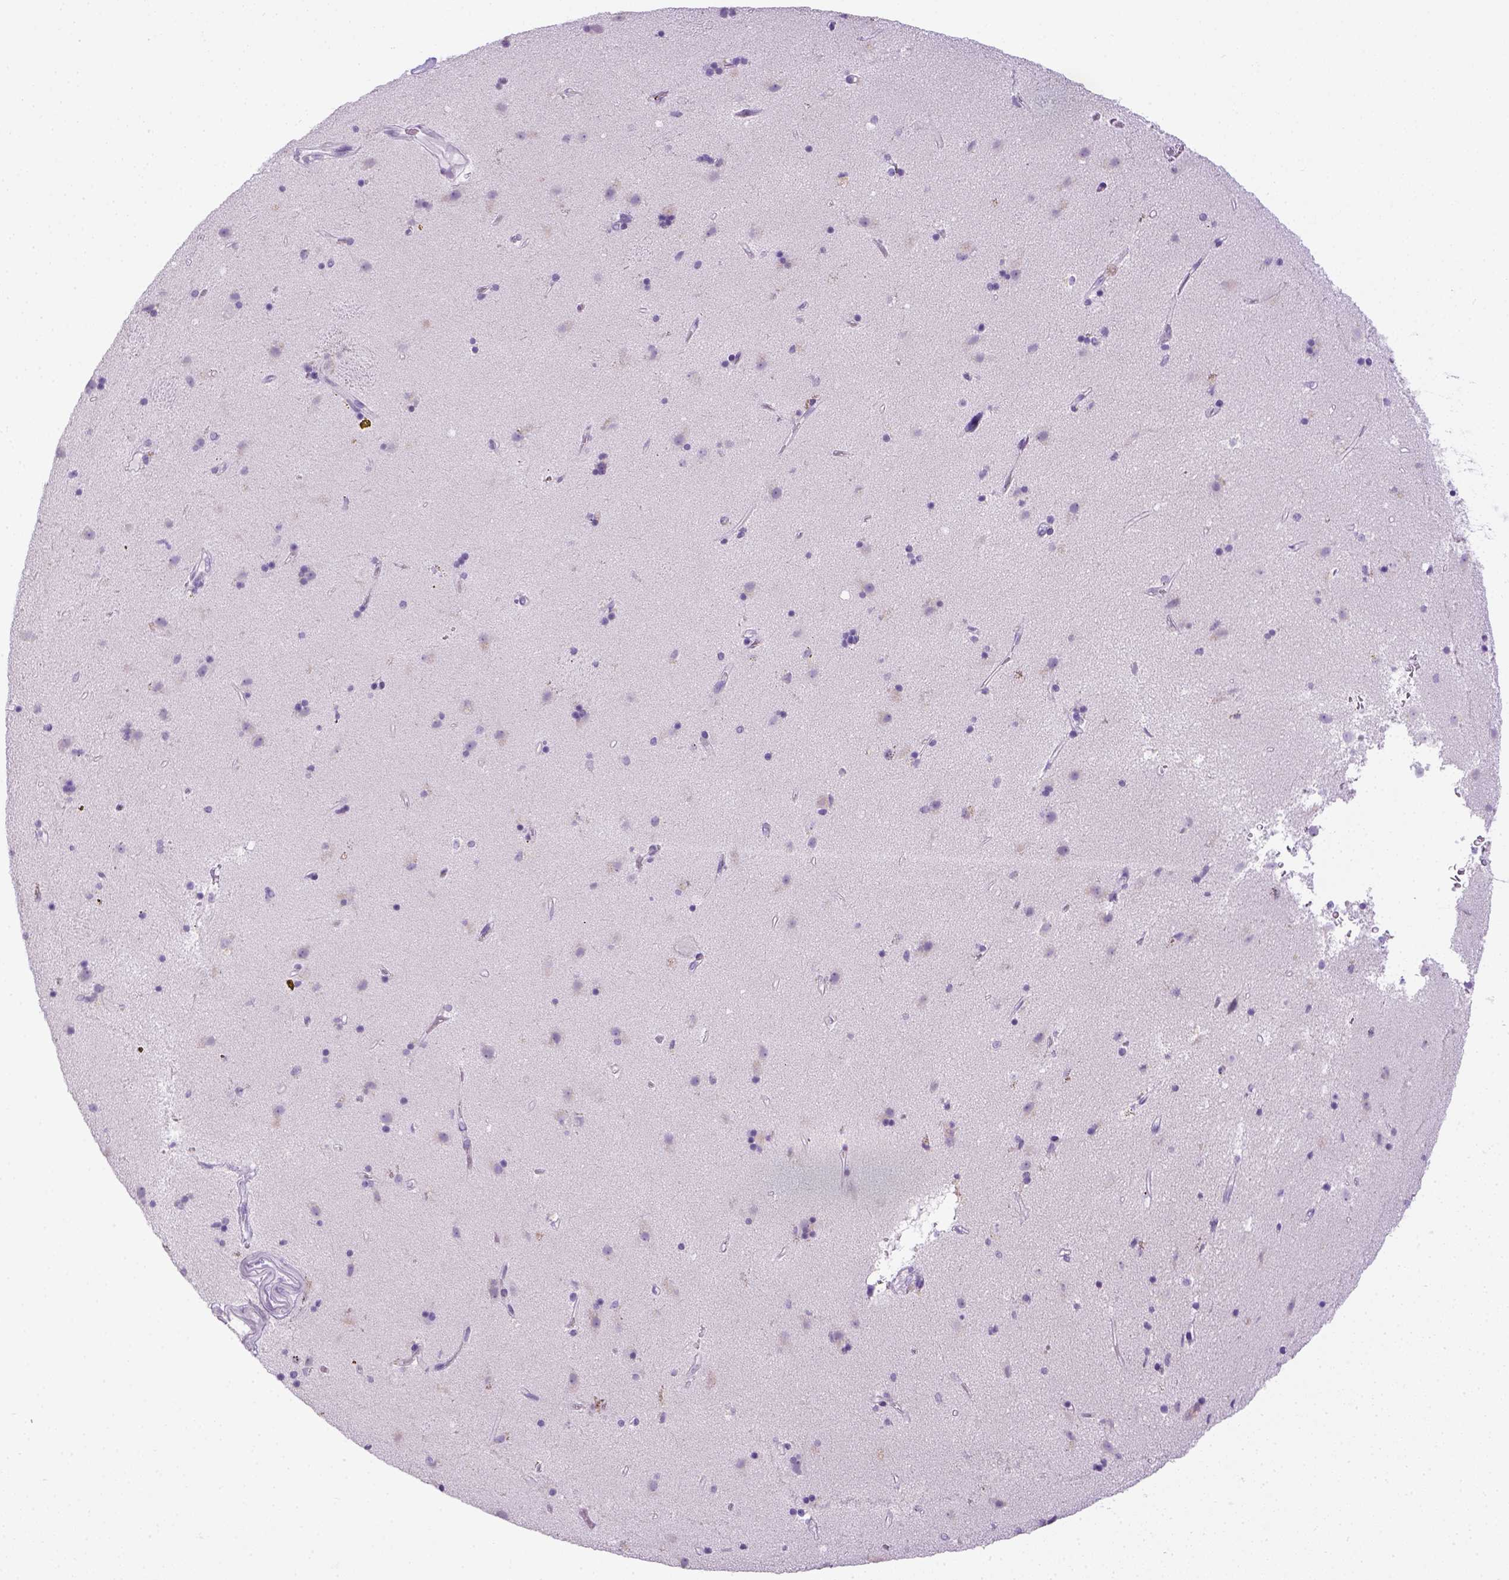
{"staining": {"intensity": "negative", "quantity": "none", "location": "none"}, "tissue": "caudate", "cell_type": "Glial cells", "image_type": "normal", "snomed": [{"axis": "morphology", "description": "Normal tissue, NOS"}, {"axis": "topography", "description": "Lateral ventricle wall"}], "caption": "Immunohistochemistry (IHC) photomicrograph of benign caudate: caudate stained with DAB exhibits no significant protein expression in glial cells.", "gene": "LGSN", "patient": {"sex": "female", "age": 71}}